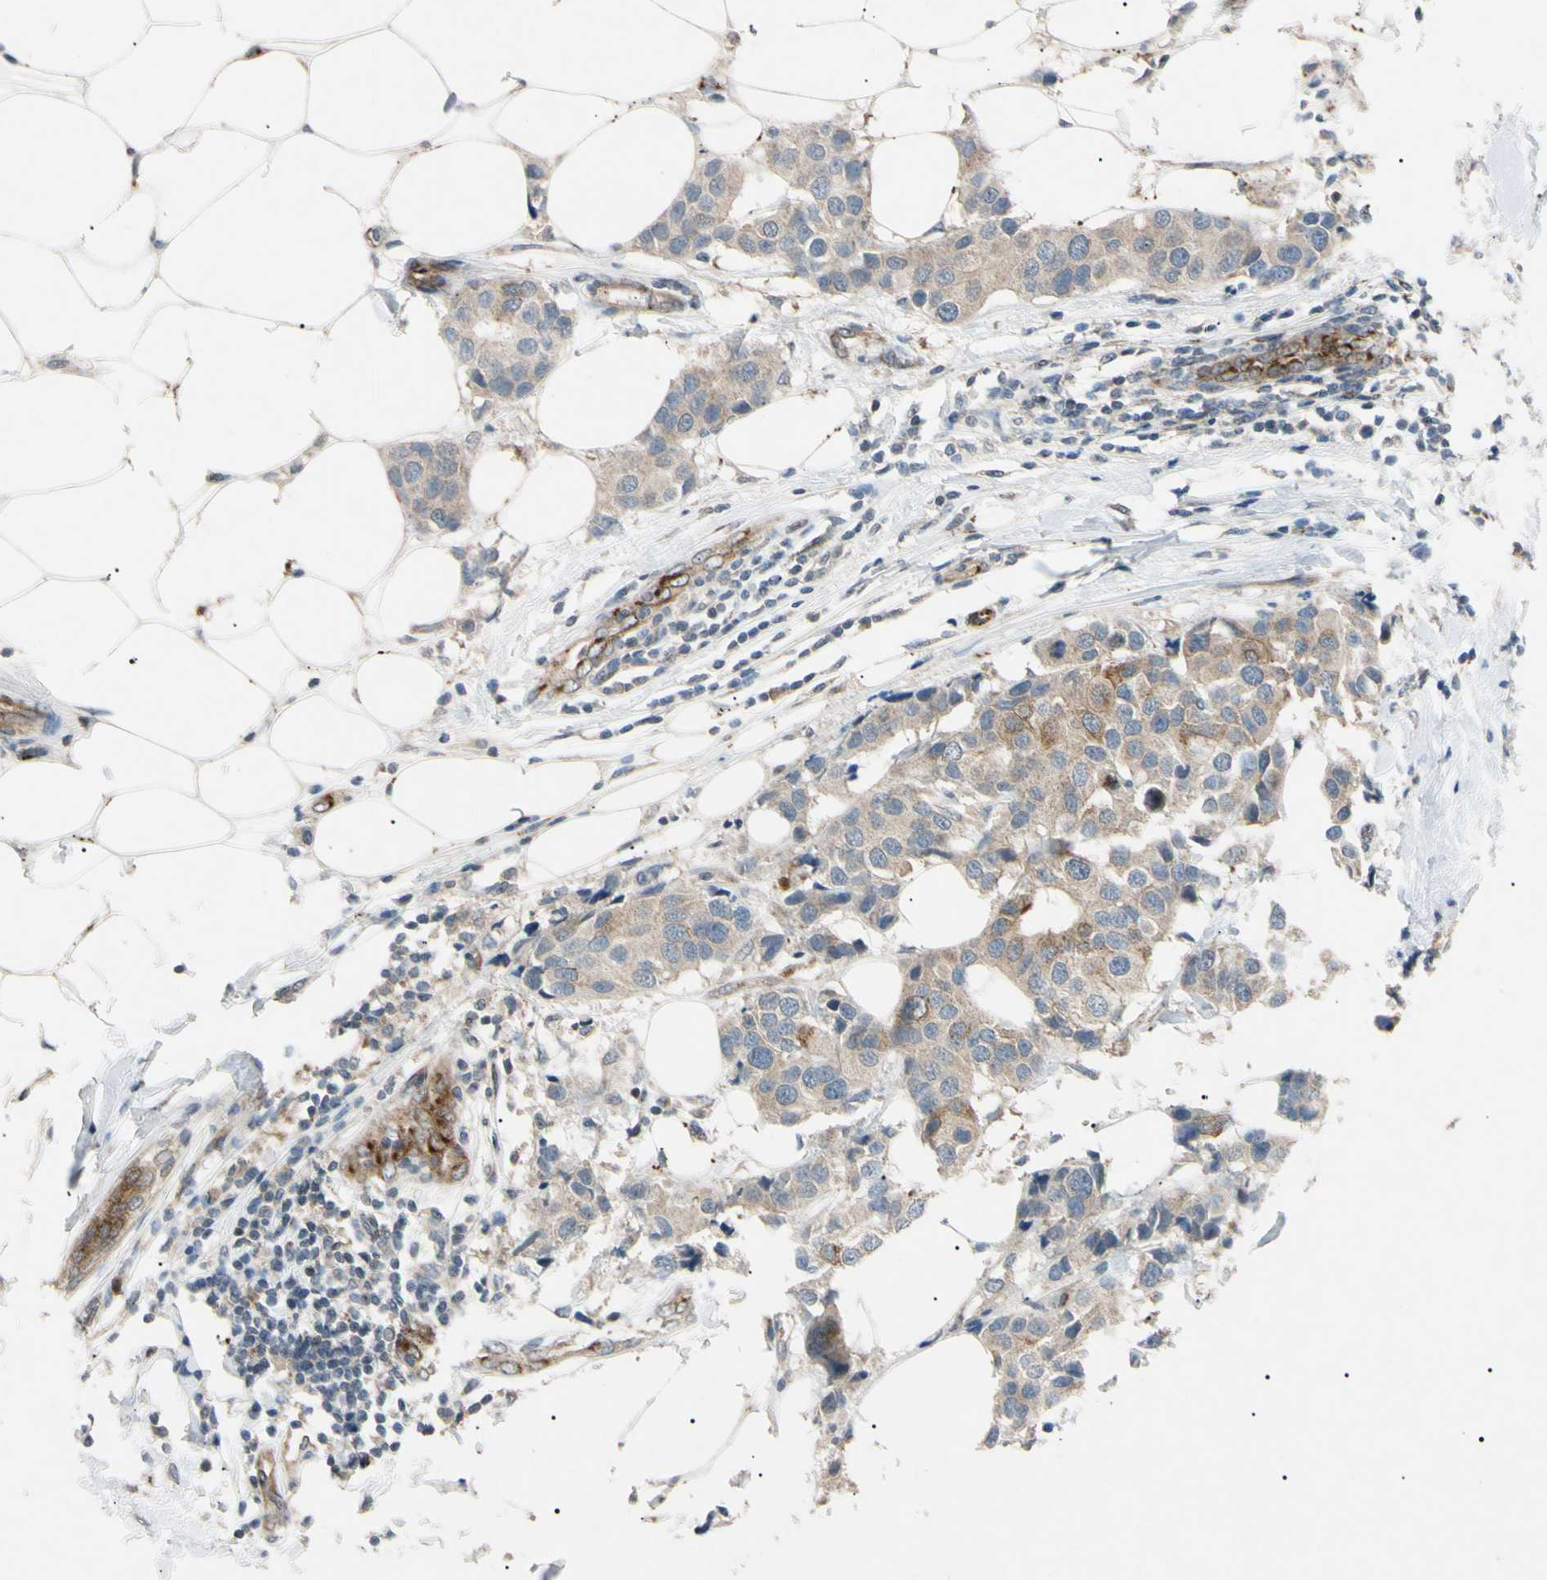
{"staining": {"intensity": "weak", "quantity": ">75%", "location": "cytoplasmic/membranous"}, "tissue": "breast cancer", "cell_type": "Tumor cells", "image_type": "cancer", "snomed": [{"axis": "morphology", "description": "Normal tissue, NOS"}, {"axis": "morphology", "description": "Duct carcinoma"}, {"axis": "topography", "description": "Breast"}], "caption": "This is a photomicrograph of immunohistochemistry staining of breast intraductal carcinoma, which shows weak staining in the cytoplasmic/membranous of tumor cells.", "gene": "TUBB4A", "patient": {"sex": "female", "age": 39}}